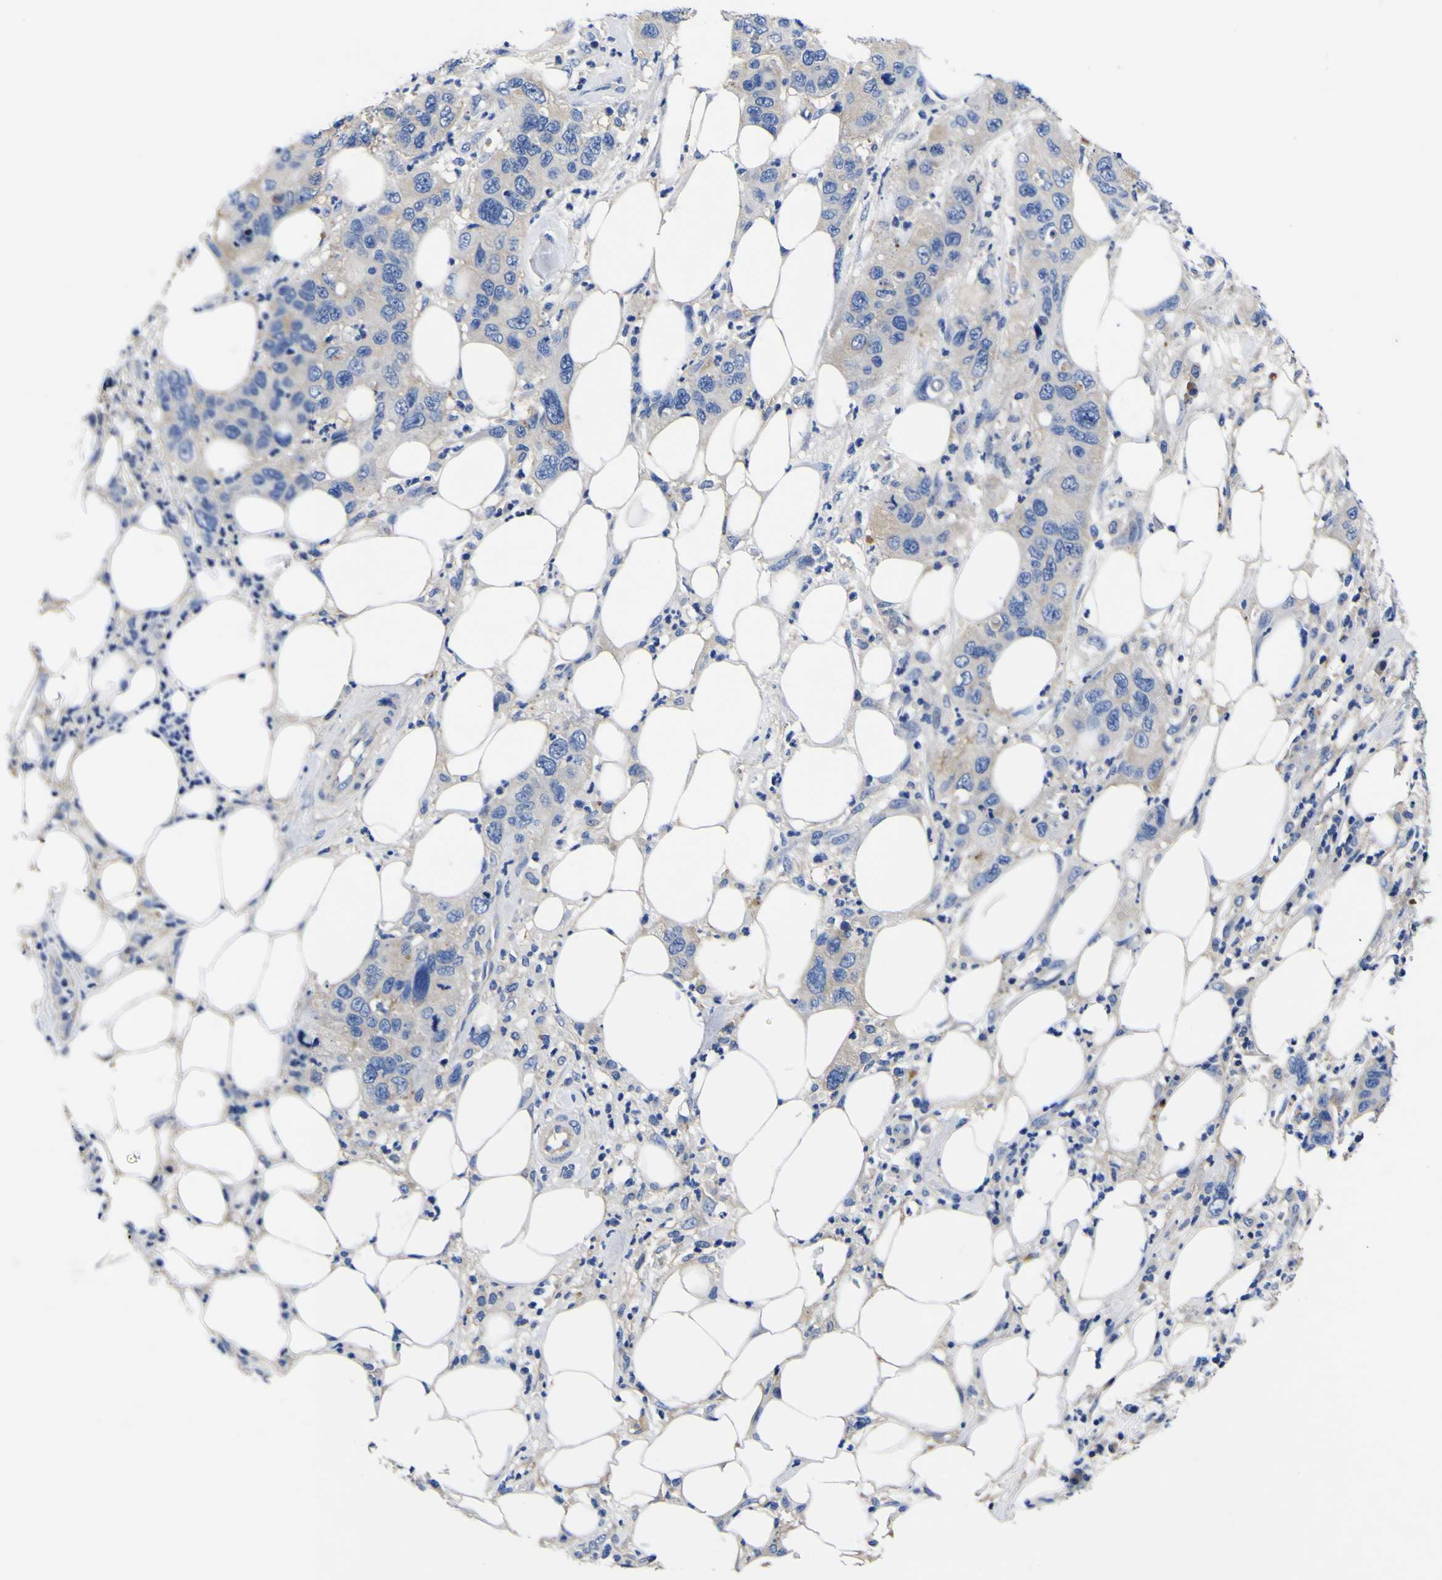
{"staining": {"intensity": "negative", "quantity": "none", "location": "none"}, "tissue": "pancreatic cancer", "cell_type": "Tumor cells", "image_type": "cancer", "snomed": [{"axis": "morphology", "description": "Adenocarcinoma, NOS"}, {"axis": "topography", "description": "Pancreas"}], "caption": "The immunohistochemistry (IHC) image has no significant expression in tumor cells of pancreatic cancer tissue. The staining is performed using DAB (3,3'-diaminobenzidine) brown chromogen with nuclei counter-stained in using hematoxylin.", "gene": "VASN", "patient": {"sex": "female", "age": 71}}